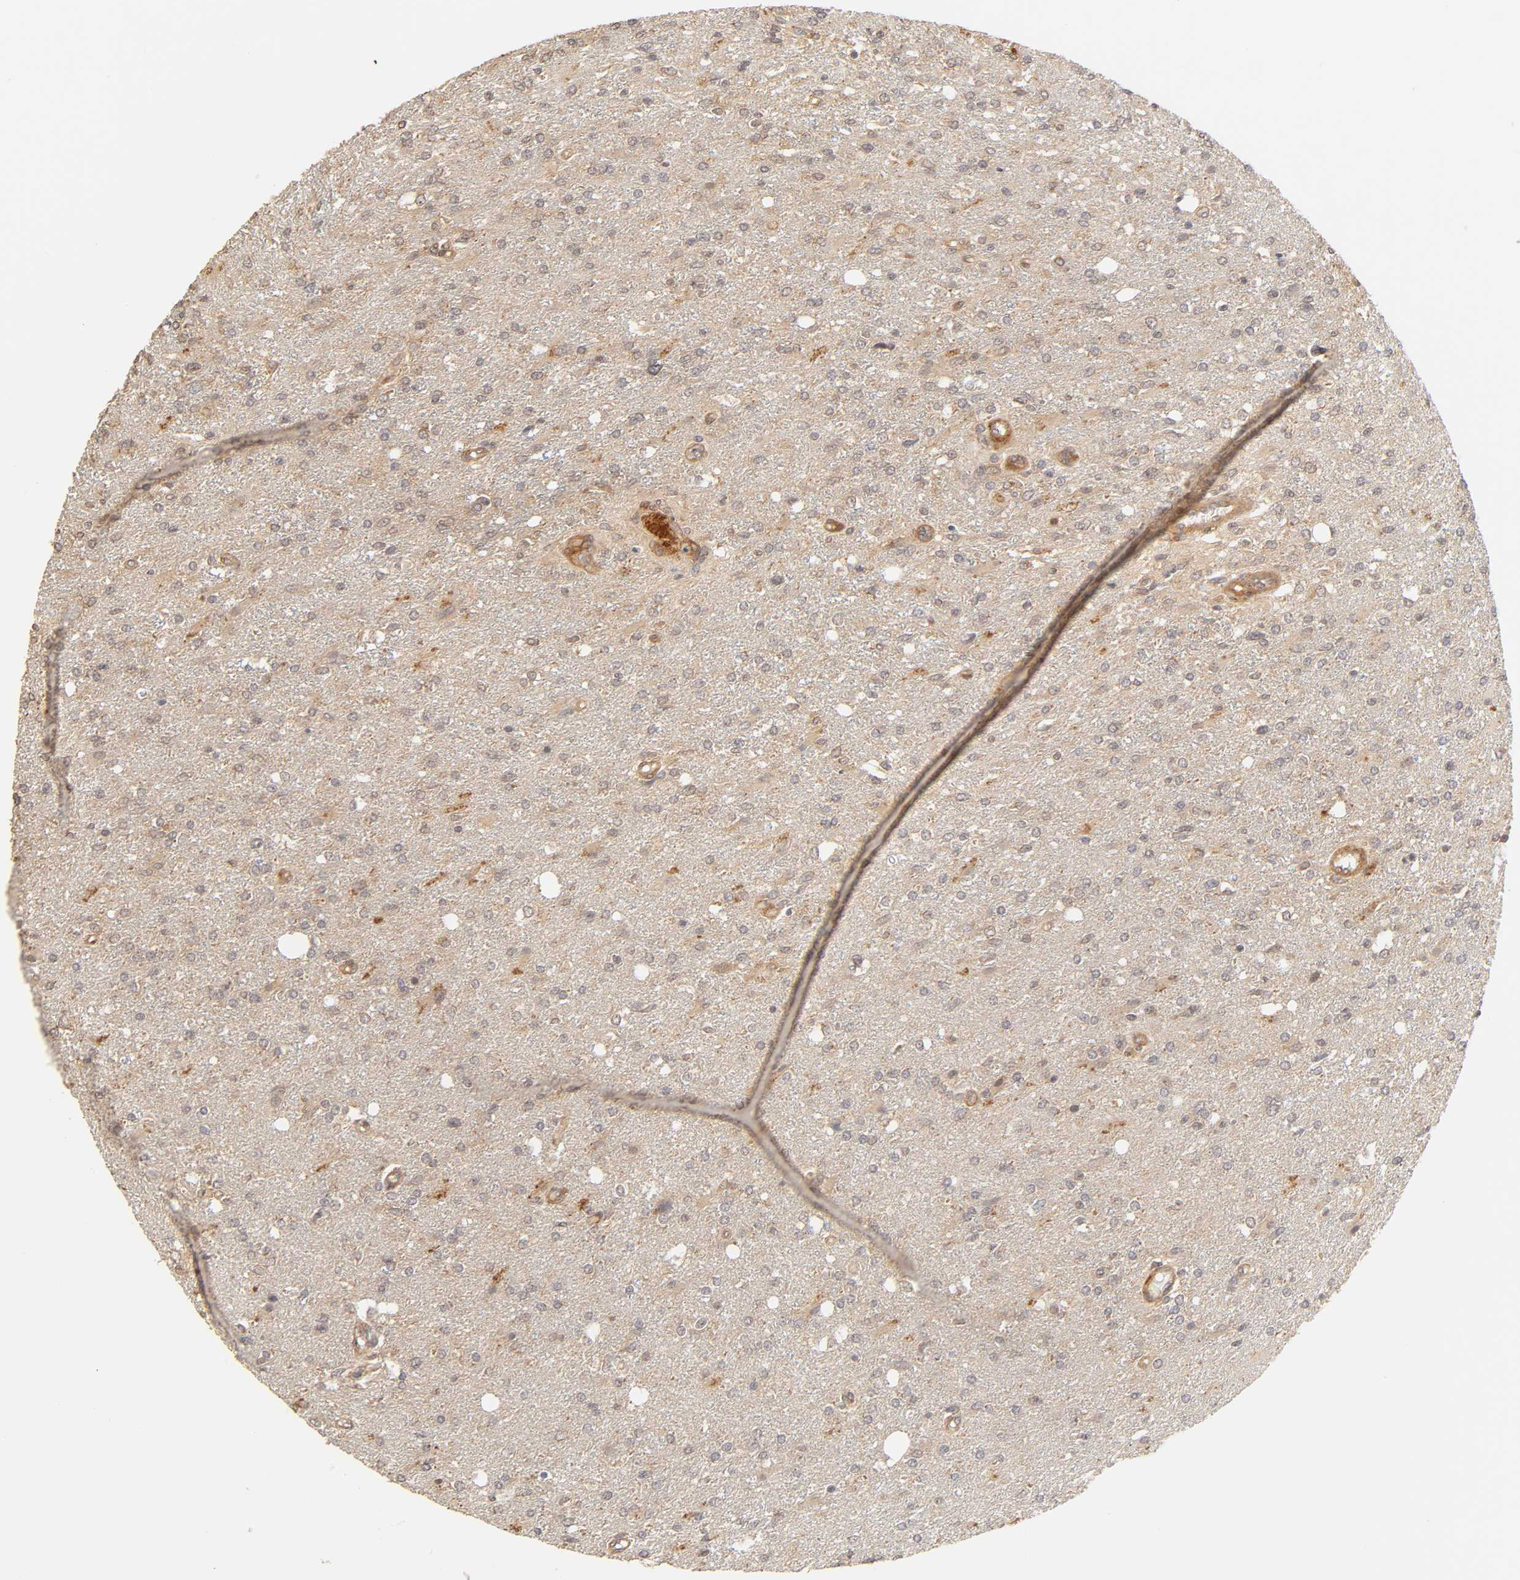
{"staining": {"intensity": "moderate", "quantity": ">75%", "location": "cytoplasmic/membranous"}, "tissue": "glioma", "cell_type": "Tumor cells", "image_type": "cancer", "snomed": [{"axis": "morphology", "description": "Glioma, malignant, High grade"}, {"axis": "topography", "description": "Cerebral cortex"}], "caption": "This image reveals immunohistochemistry (IHC) staining of glioma, with medium moderate cytoplasmic/membranous staining in about >75% of tumor cells.", "gene": "EPS8", "patient": {"sex": "male", "age": 76}}